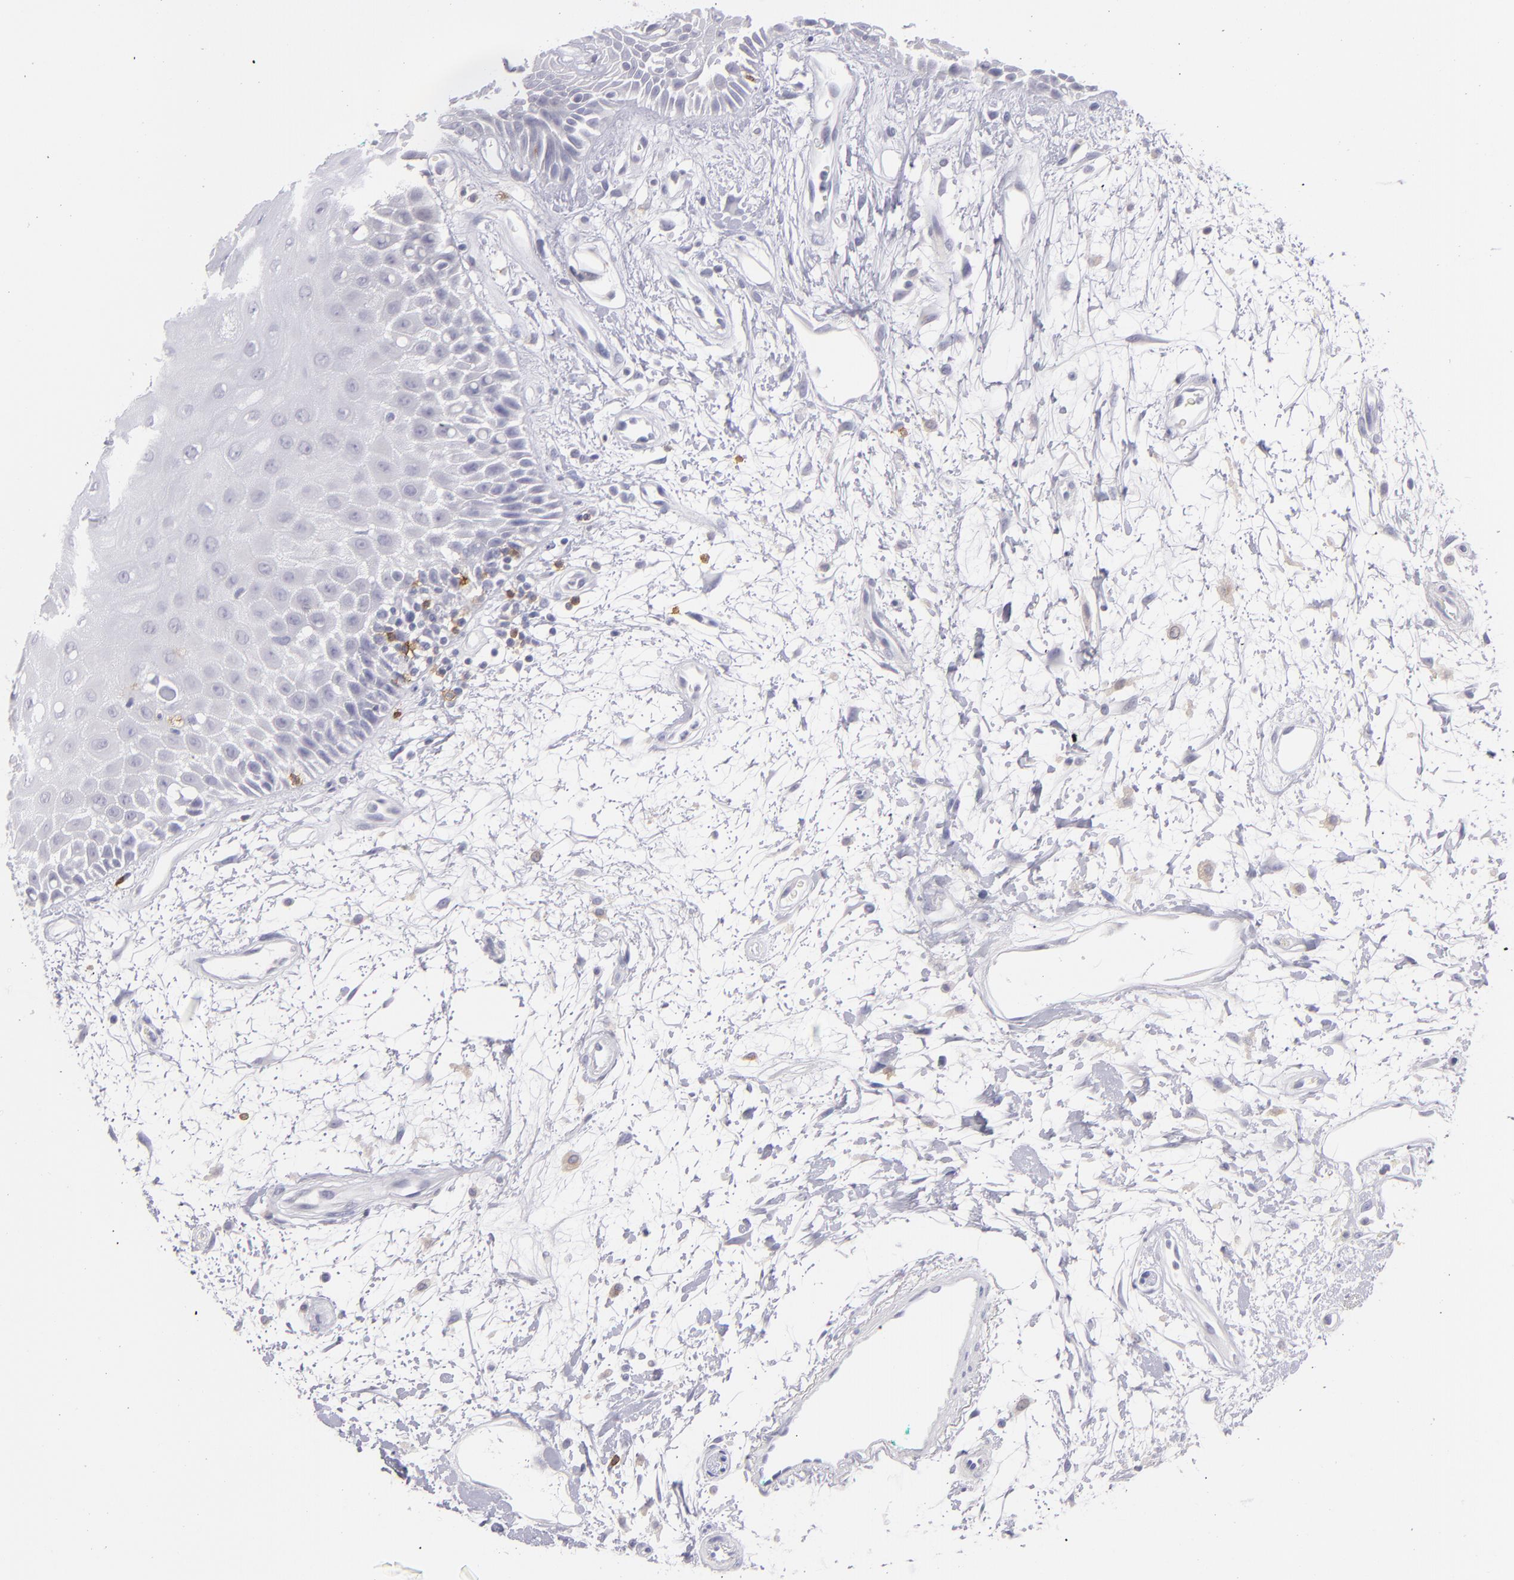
{"staining": {"intensity": "weak", "quantity": "<25%", "location": "cytoplasmic/membranous"}, "tissue": "oral mucosa", "cell_type": "Squamous epithelial cells", "image_type": "normal", "snomed": [{"axis": "morphology", "description": "Normal tissue, NOS"}, {"axis": "morphology", "description": "Squamous cell carcinoma, NOS"}, {"axis": "topography", "description": "Skeletal muscle"}, {"axis": "topography", "description": "Oral tissue"}, {"axis": "topography", "description": "Head-Neck"}], "caption": "IHC image of benign human oral mucosa stained for a protein (brown), which displays no expression in squamous epithelial cells.", "gene": "IL2RA", "patient": {"sex": "female", "age": 84}}